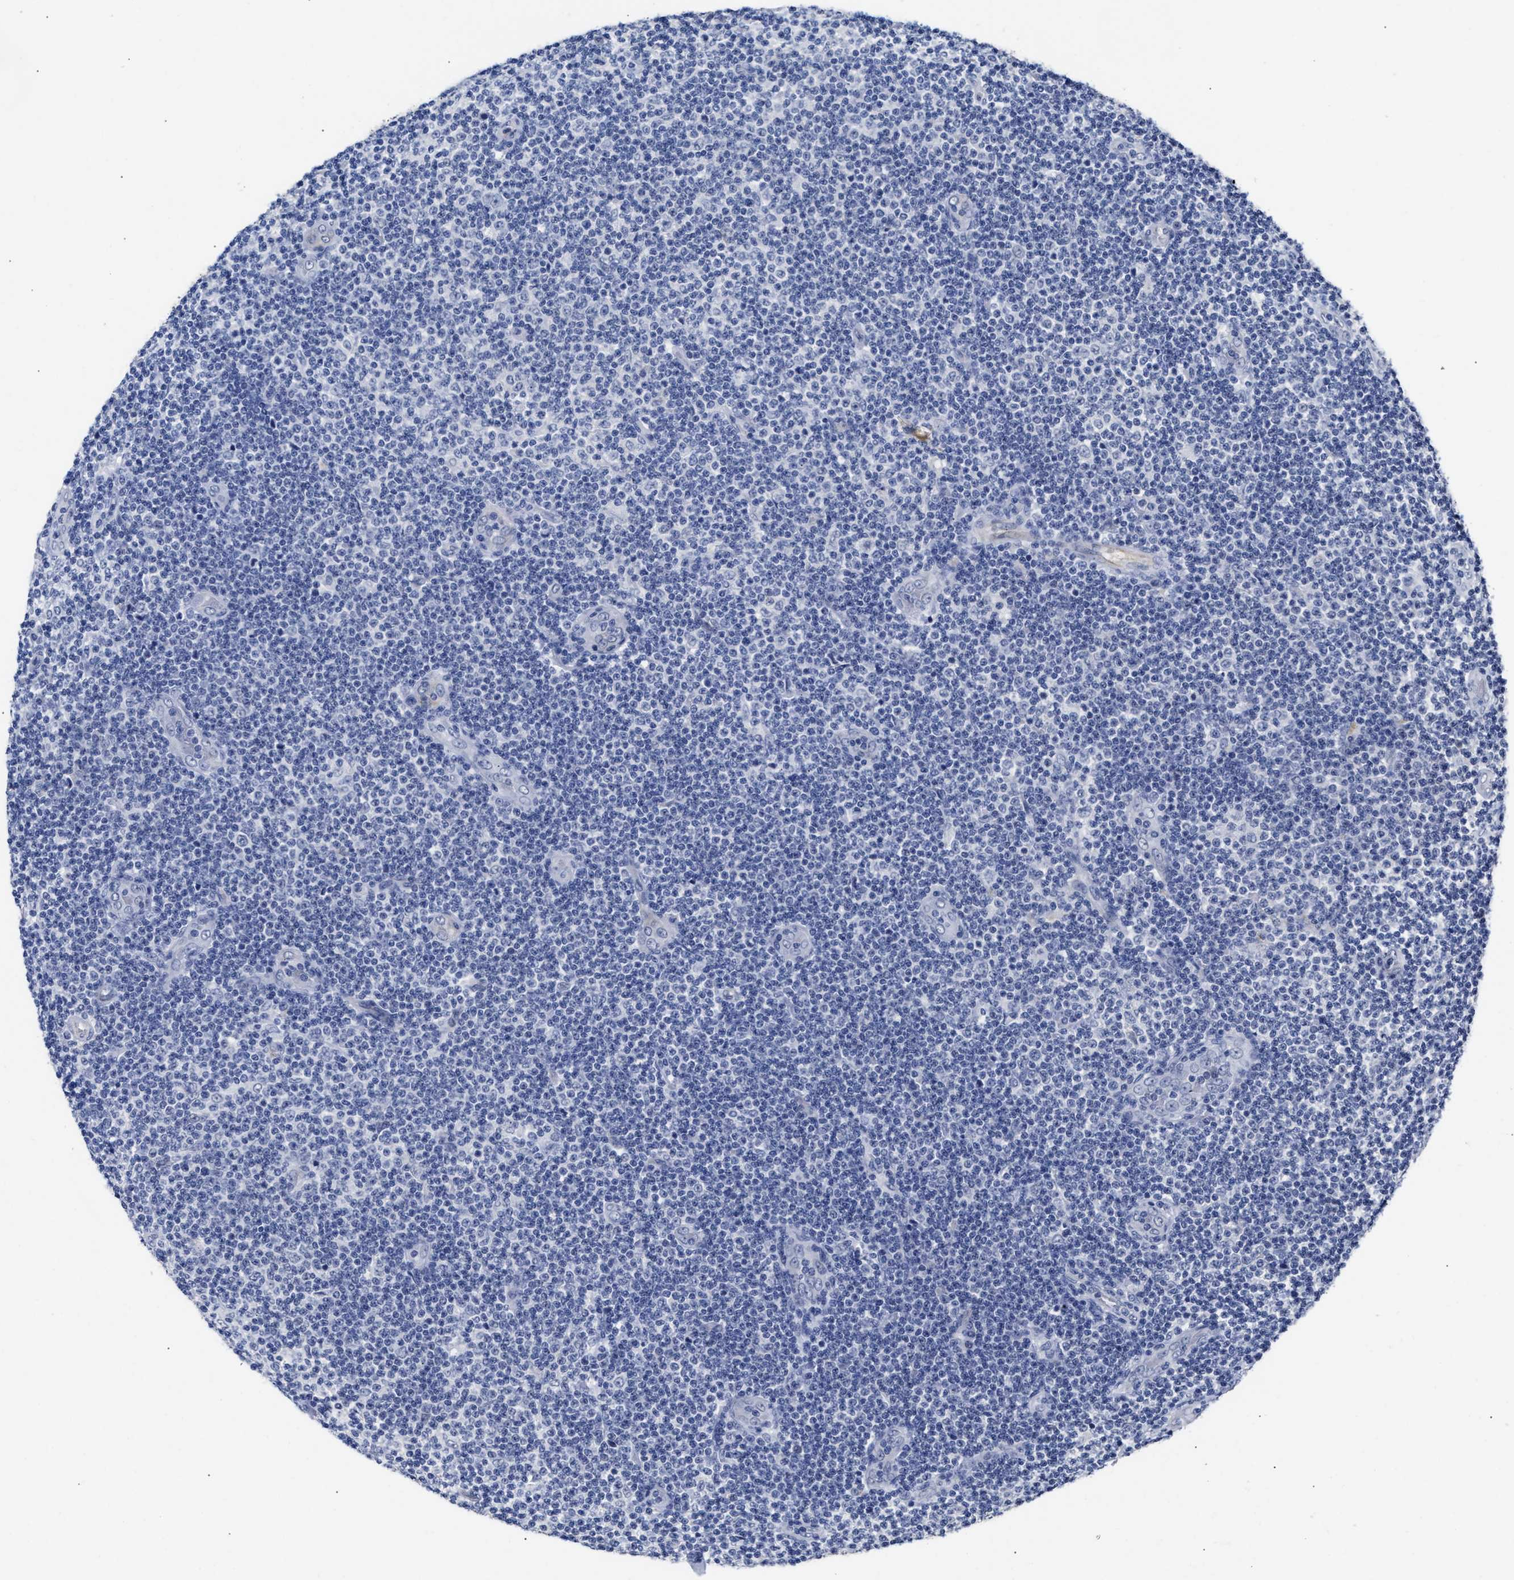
{"staining": {"intensity": "negative", "quantity": "none", "location": "none"}, "tissue": "lymphoma", "cell_type": "Tumor cells", "image_type": "cancer", "snomed": [{"axis": "morphology", "description": "Malignant lymphoma, non-Hodgkin's type, Low grade"}, {"axis": "topography", "description": "Lymph node"}], "caption": "The image shows no significant expression in tumor cells of low-grade malignant lymphoma, non-Hodgkin's type. The staining is performed using DAB brown chromogen with nuclei counter-stained in using hematoxylin.", "gene": "AHNAK2", "patient": {"sex": "male", "age": 83}}